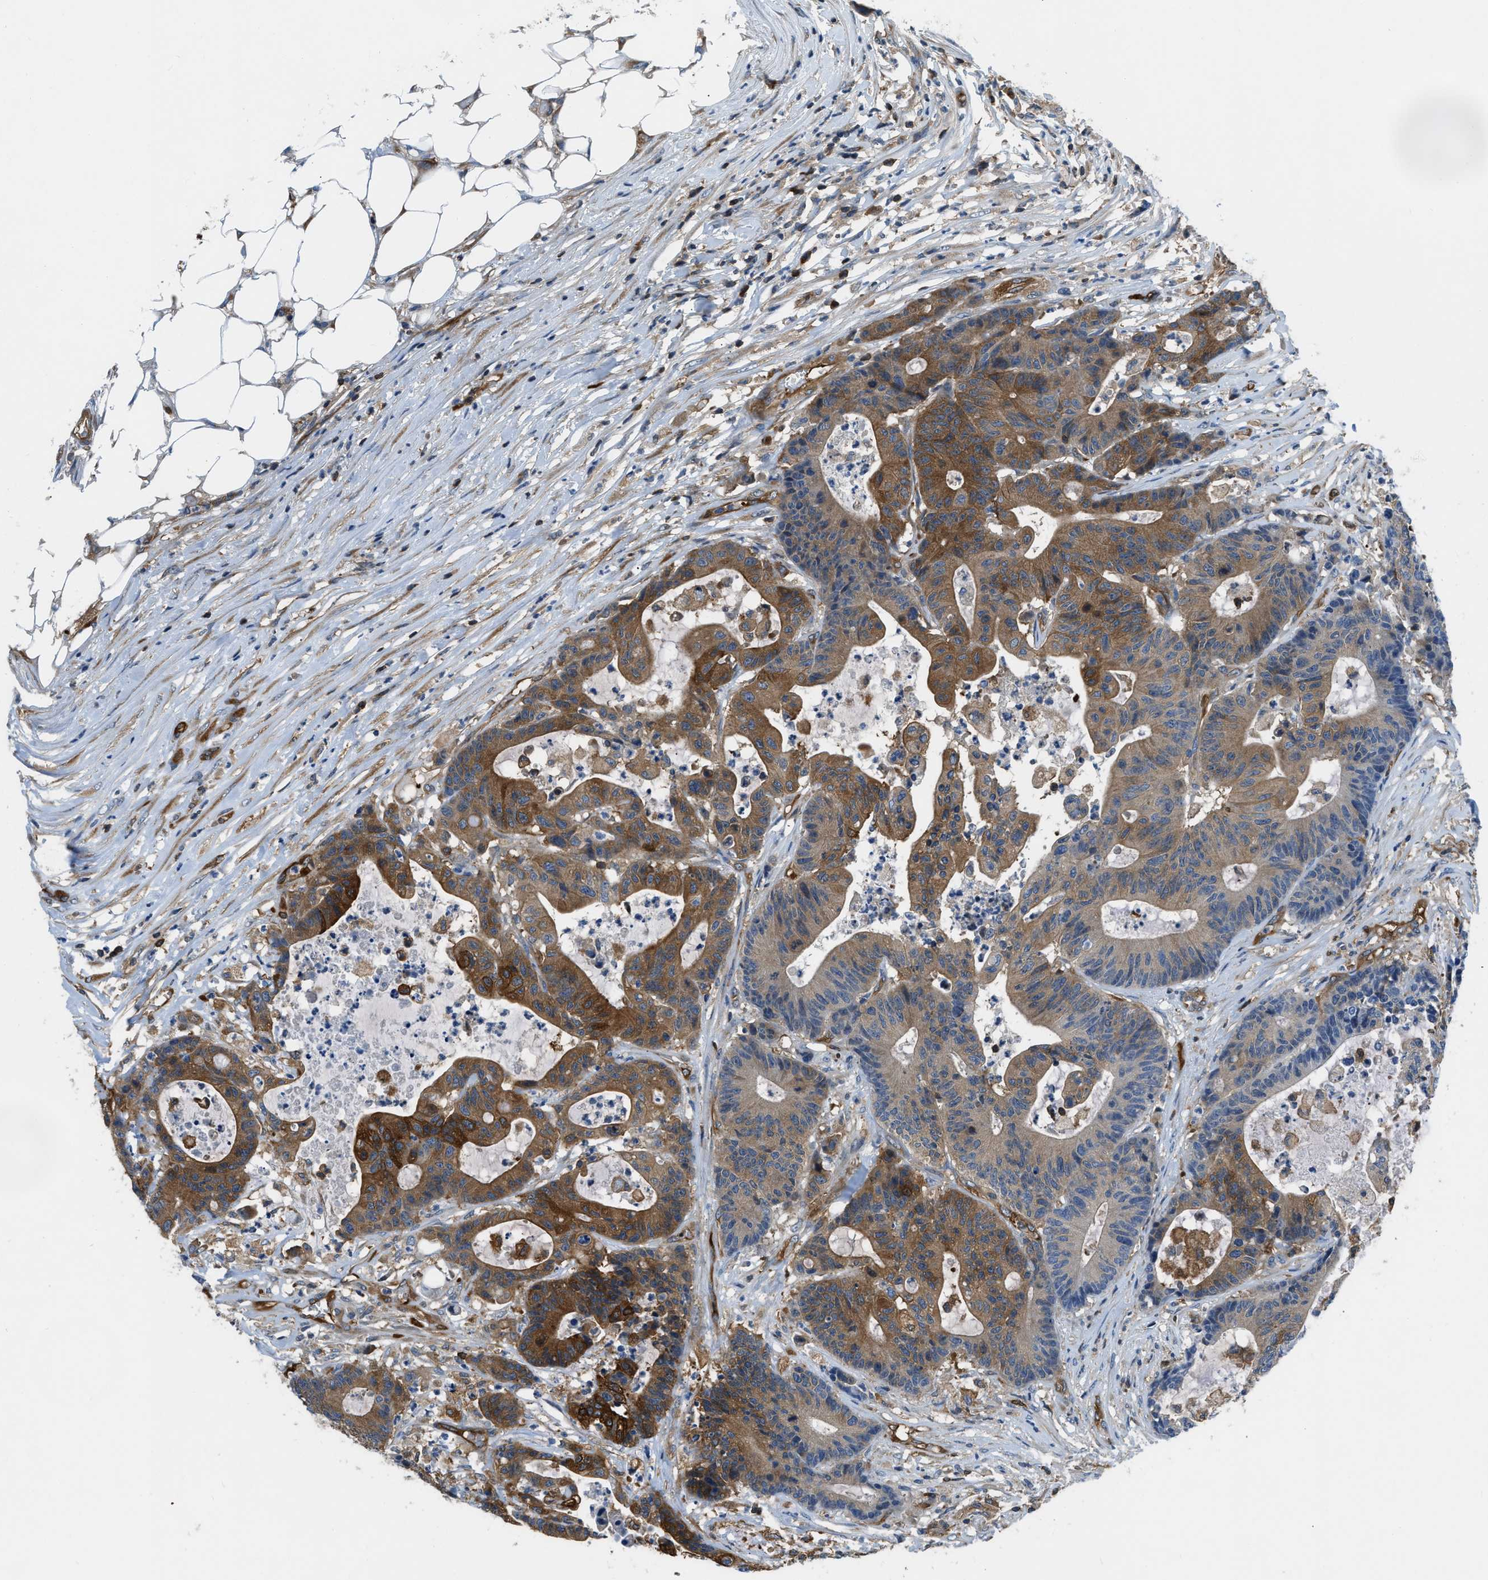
{"staining": {"intensity": "strong", "quantity": "25%-75%", "location": "cytoplasmic/membranous"}, "tissue": "colorectal cancer", "cell_type": "Tumor cells", "image_type": "cancer", "snomed": [{"axis": "morphology", "description": "Adenocarcinoma, NOS"}, {"axis": "topography", "description": "Colon"}], "caption": "IHC staining of adenocarcinoma (colorectal), which exhibits high levels of strong cytoplasmic/membranous staining in about 25%-75% of tumor cells indicating strong cytoplasmic/membranous protein staining. The staining was performed using DAB (brown) for protein detection and nuclei were counterstained in hematoxylin (blue).", "gene": "PFKP", "patient": {"sex": "female", "age": 84}}